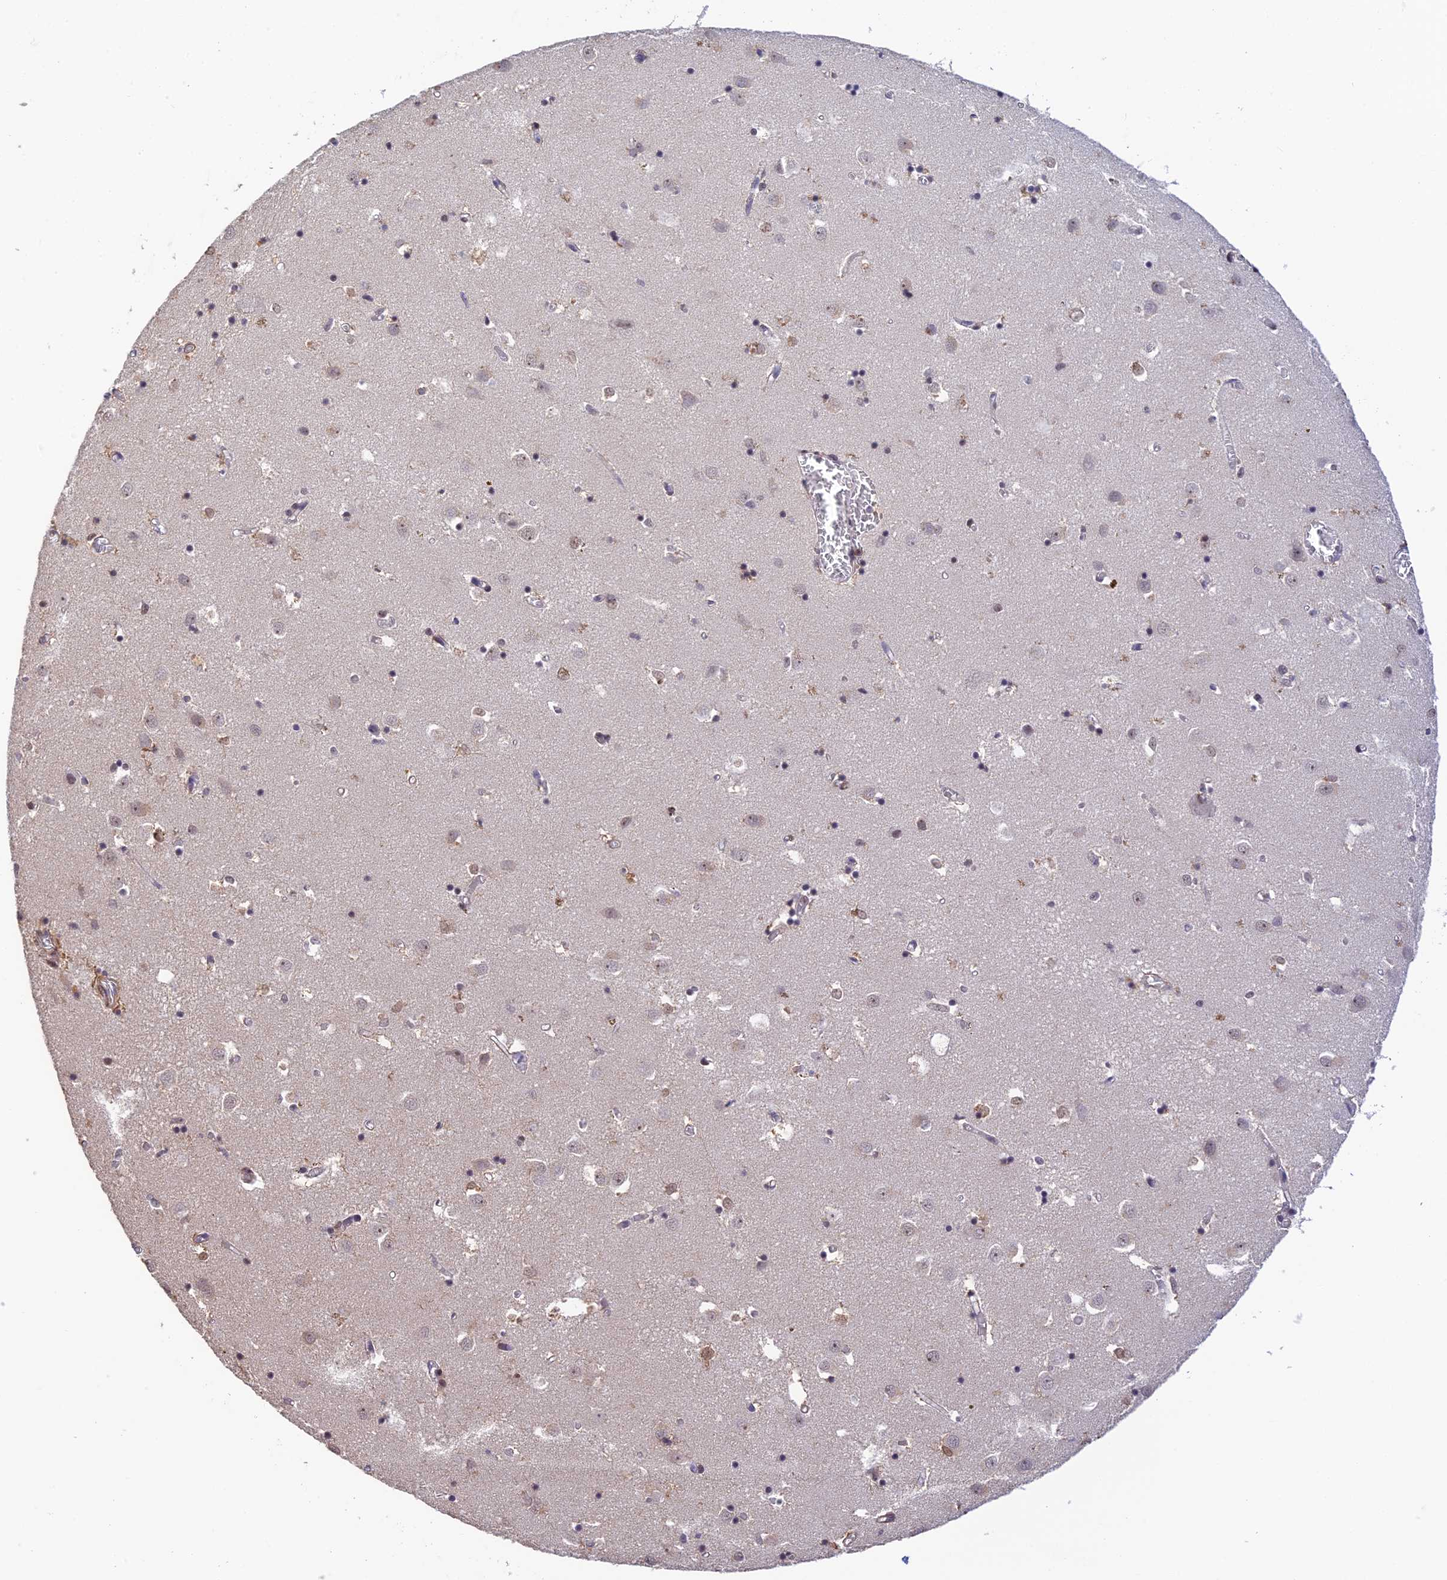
{"staining": {"intensity": "weak", "quantity": "25%-75%", "location": "nuclear"}, "tissue": "caudate", "cell_type": "Glial cells", "image_type": "normal", "snomed": [{"axis": "morphology", "description": "Normal tissue, NOS"}, {"axis": "topography", "description": "Lateral ventricle wall"}], "caption": "Protein expression analysis of unremarkable caudate demonstrates weak nuclear expression in approximately 25%-75% of glial cells. The staining is performed using DAB brown chromogen to label protein expression. The nuclei are counter-stained blue using hematoxylin.", "gene": "THAP11", "patient": {"sex": "male", "age": 70}}